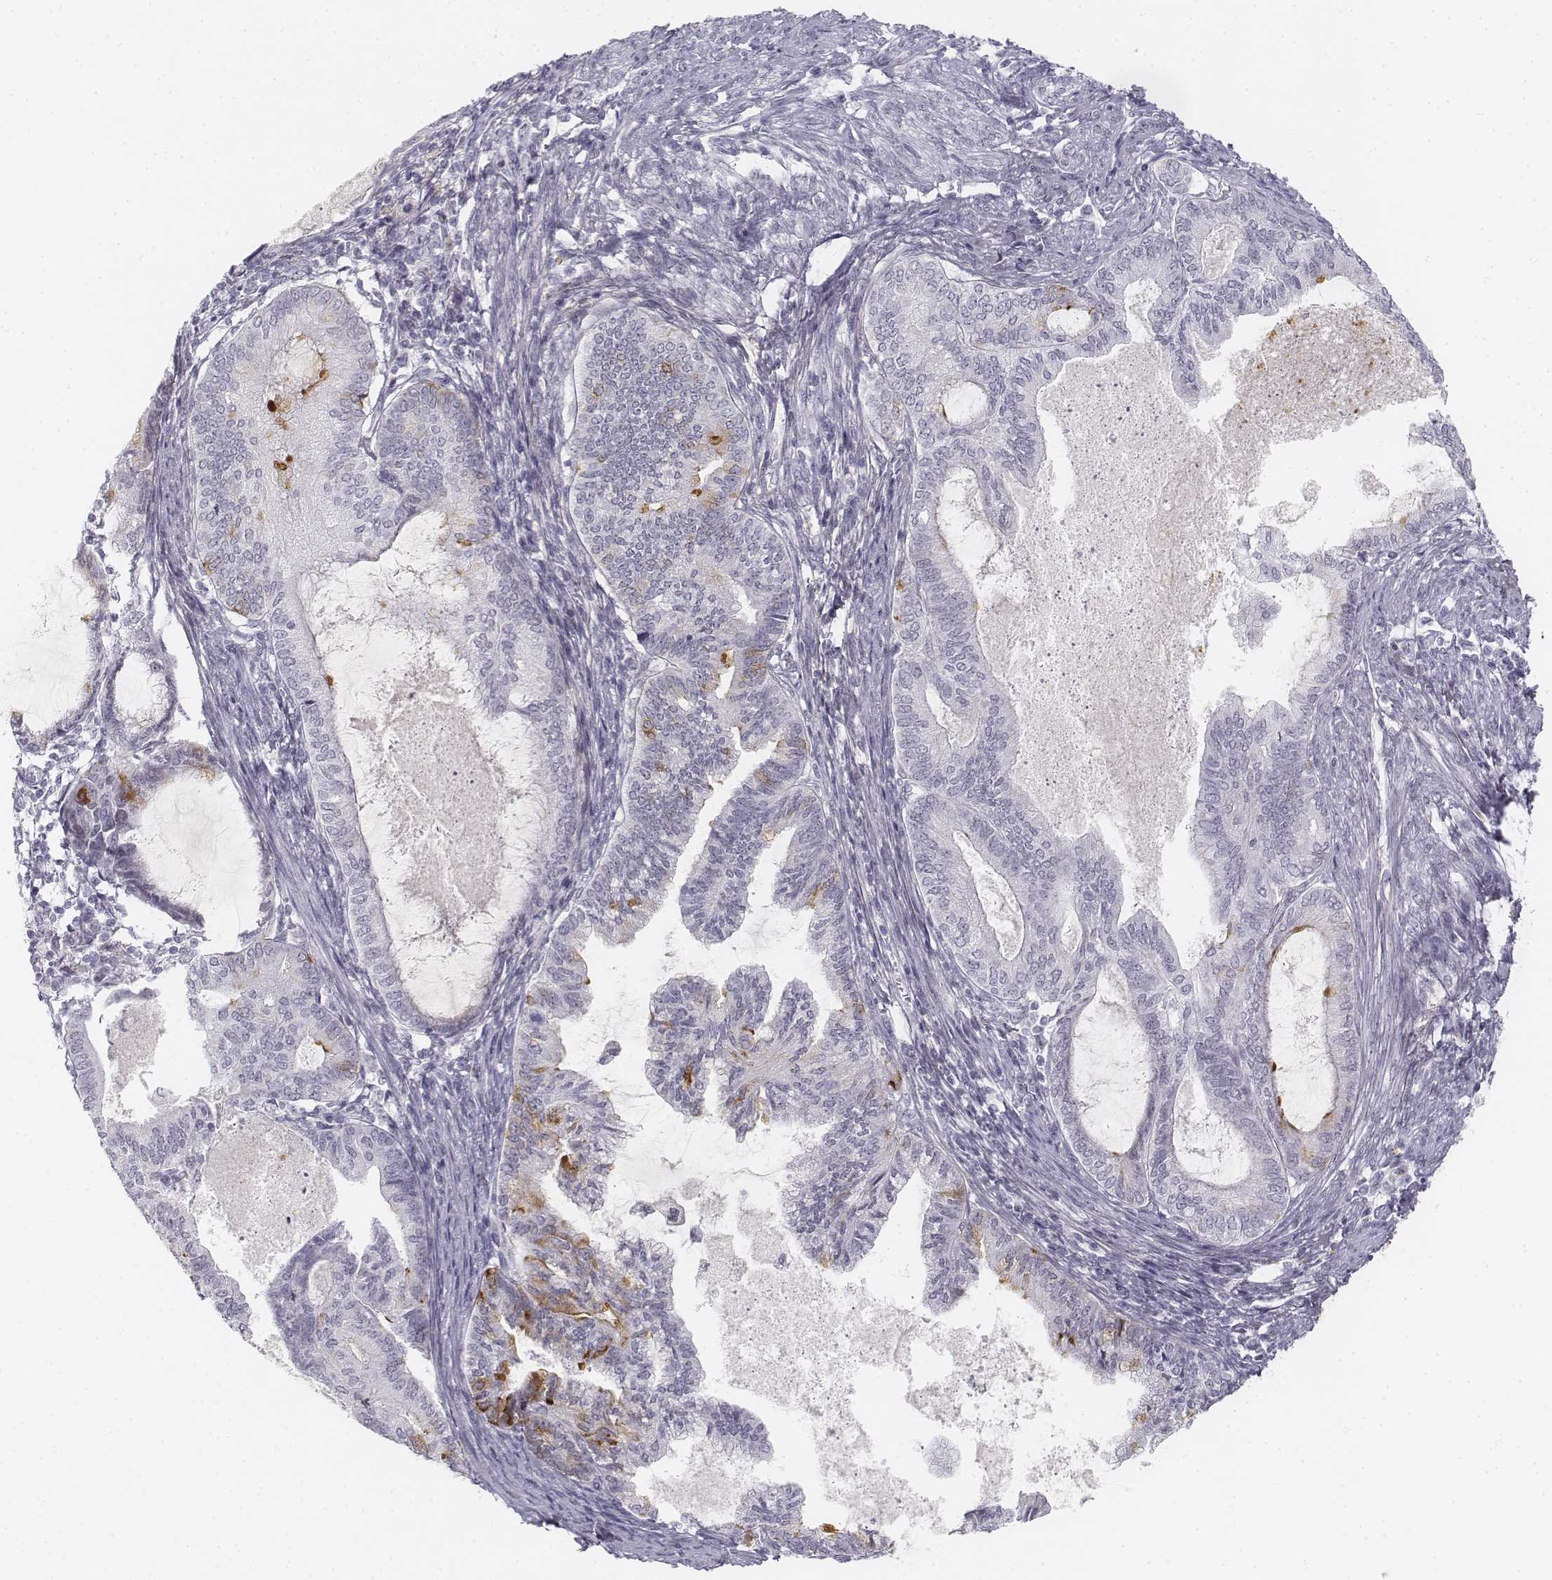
{"staining": {"intensity": "moderate", "quantity": "<25%", "location": "cytoplasmic/membranous"}, "tissue": "endometrial cancer", "cell_type": "Tumor cells", "image_type": "cancer", "snomed": [{"axis": "morphology", "description": "Adenocarcinoma, NOS"}, {"axis": "topography", "description": "Endometrium"}], "caption": "Human endometrial cancer (adenocarcinoma) stained with a protein marker reveals moderate staining in tumor cells.", "gene": "KRT84", "patient": {"sex": "female", "age": 86}}